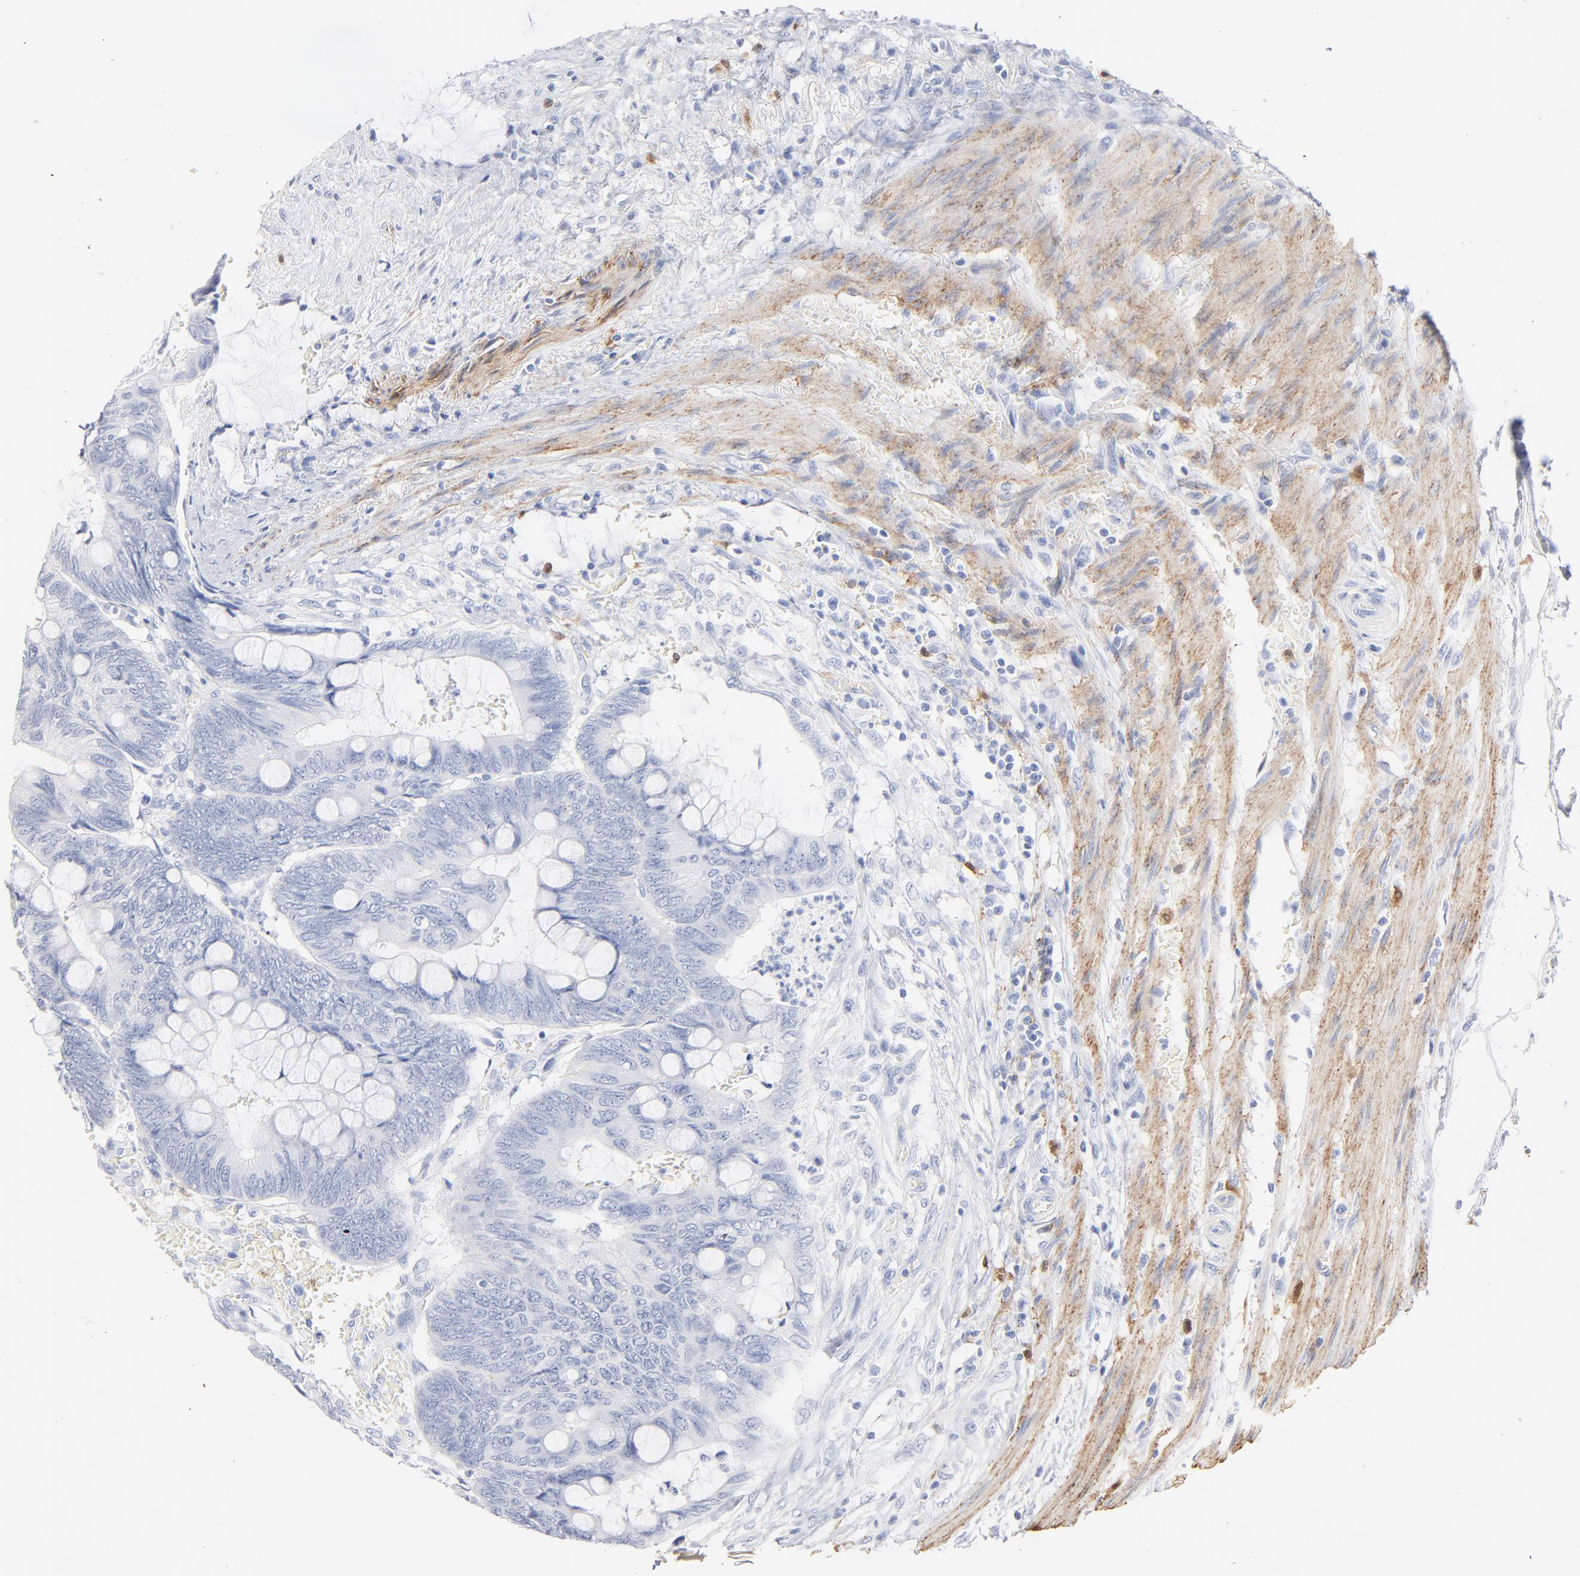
{"staining": {"intensity": "negative", "quantity": "none", "location": "none"}, "tissue": "colorectal cancer", "cell_type": "Tumor cells", "image_type": "cancer", "snomed": [{"axis": "morphology", "description": "Normal tissue, NOS"}, {"axis": "morphology", "description": "Adenocarcinoma, NOS"}, {"axis": "topography", "description": "Rectum"}], "caption": "DAB (3,3'-diaminobenzidine) immunohistochemical staining of human colorectal cancer (adenocarcinoma) reveals no significant expression in tumor cells.", "gene": "AGTR1", "patient": {"sex": "male", "age": 92}}